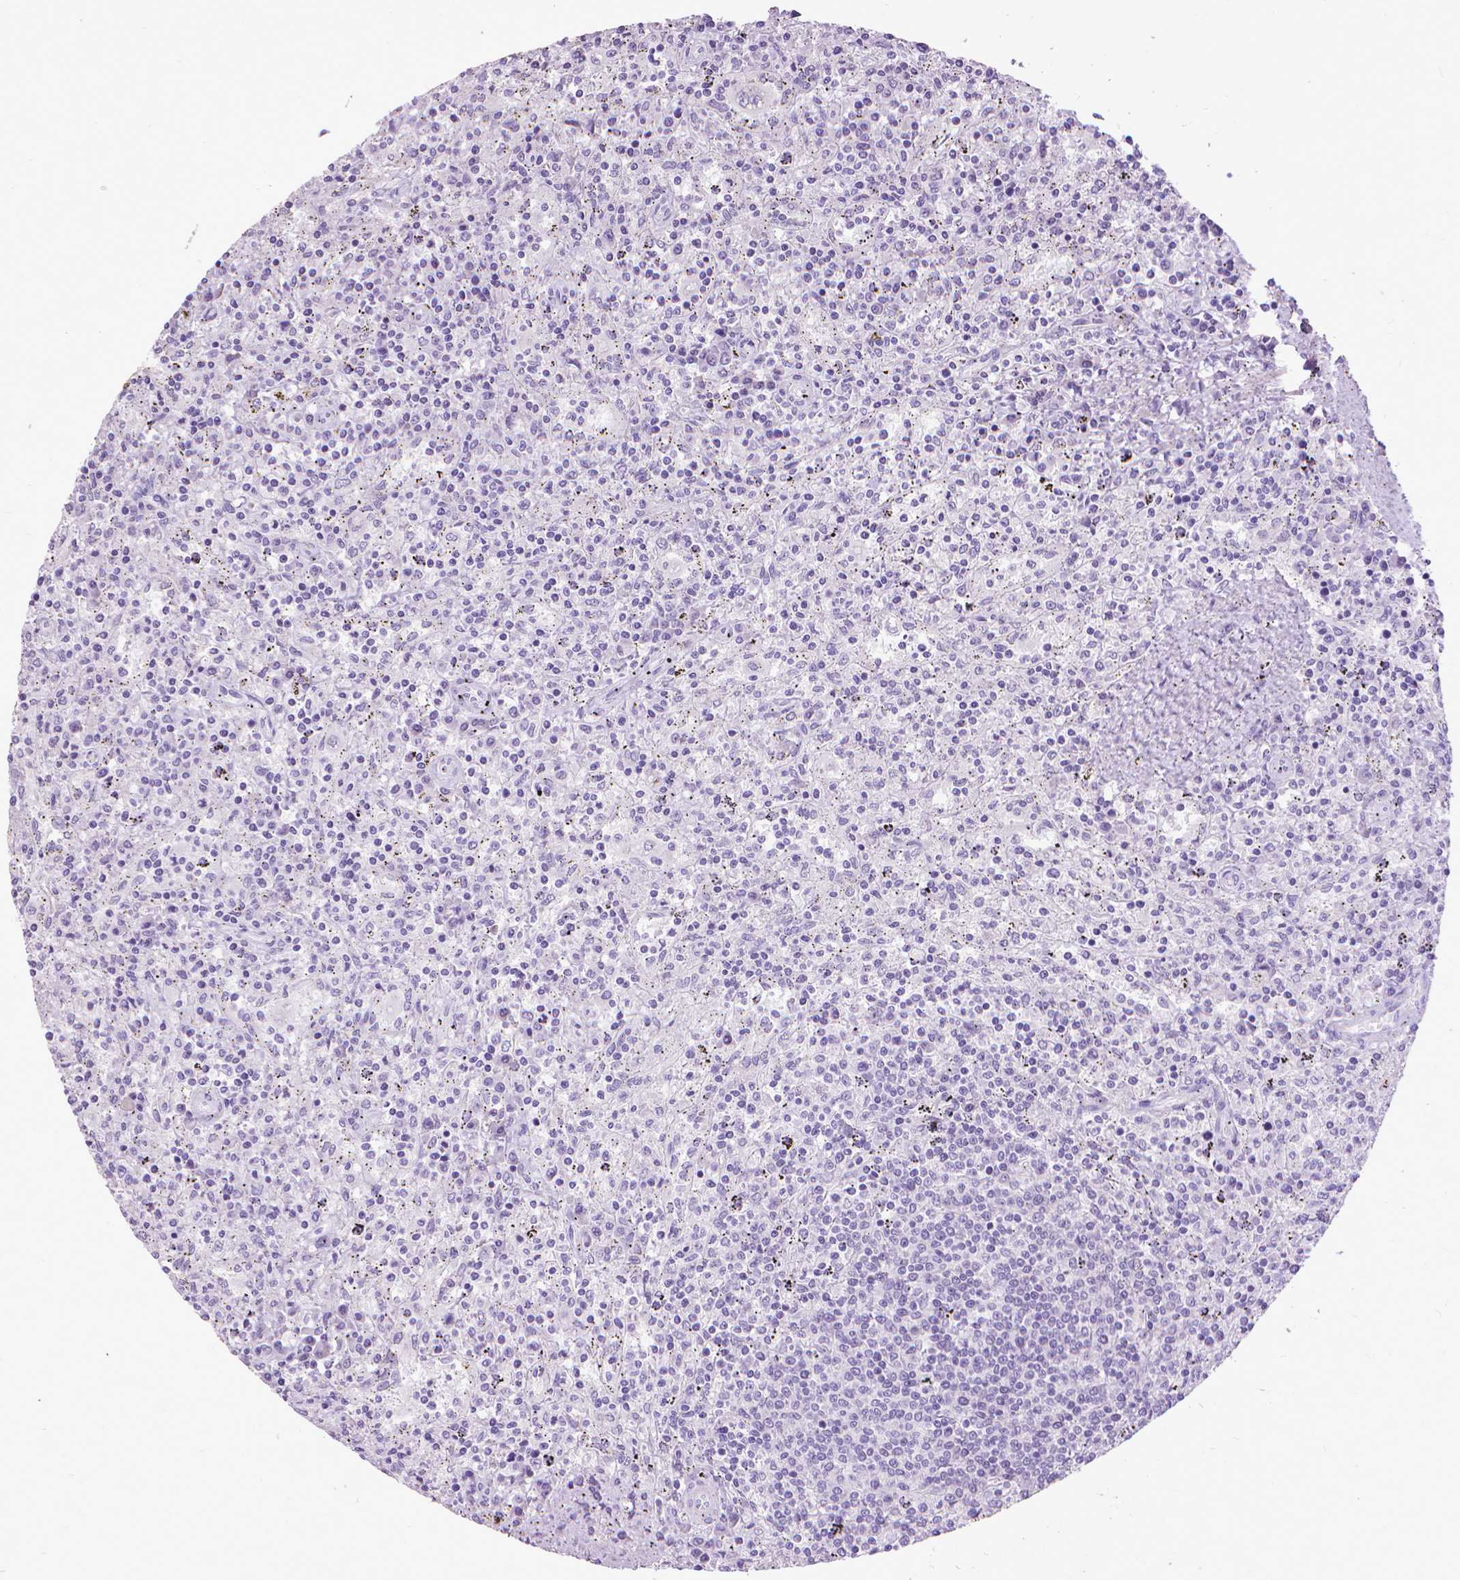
{"staining": {"intensity": "negative", "quantity": "none", "location": "none"}, "tissue": "lymphoma", "cell_type": "Tumor cells", "image_type": "cancer", "snomed": [{"axis": "morphology", "description": "Malignant lymphoma, non-Hodgkin's type, Low grade"}, {"axis": "topography", "description": "Spleen"}], "caption": "Immunohistochemical staining of malignant lymphoma, non-Hodgkin's type (low-grade) reveals no significant expression in tumor cells.", "gene": "KRT5", "patient": {"sex": "male", "age": 62}}